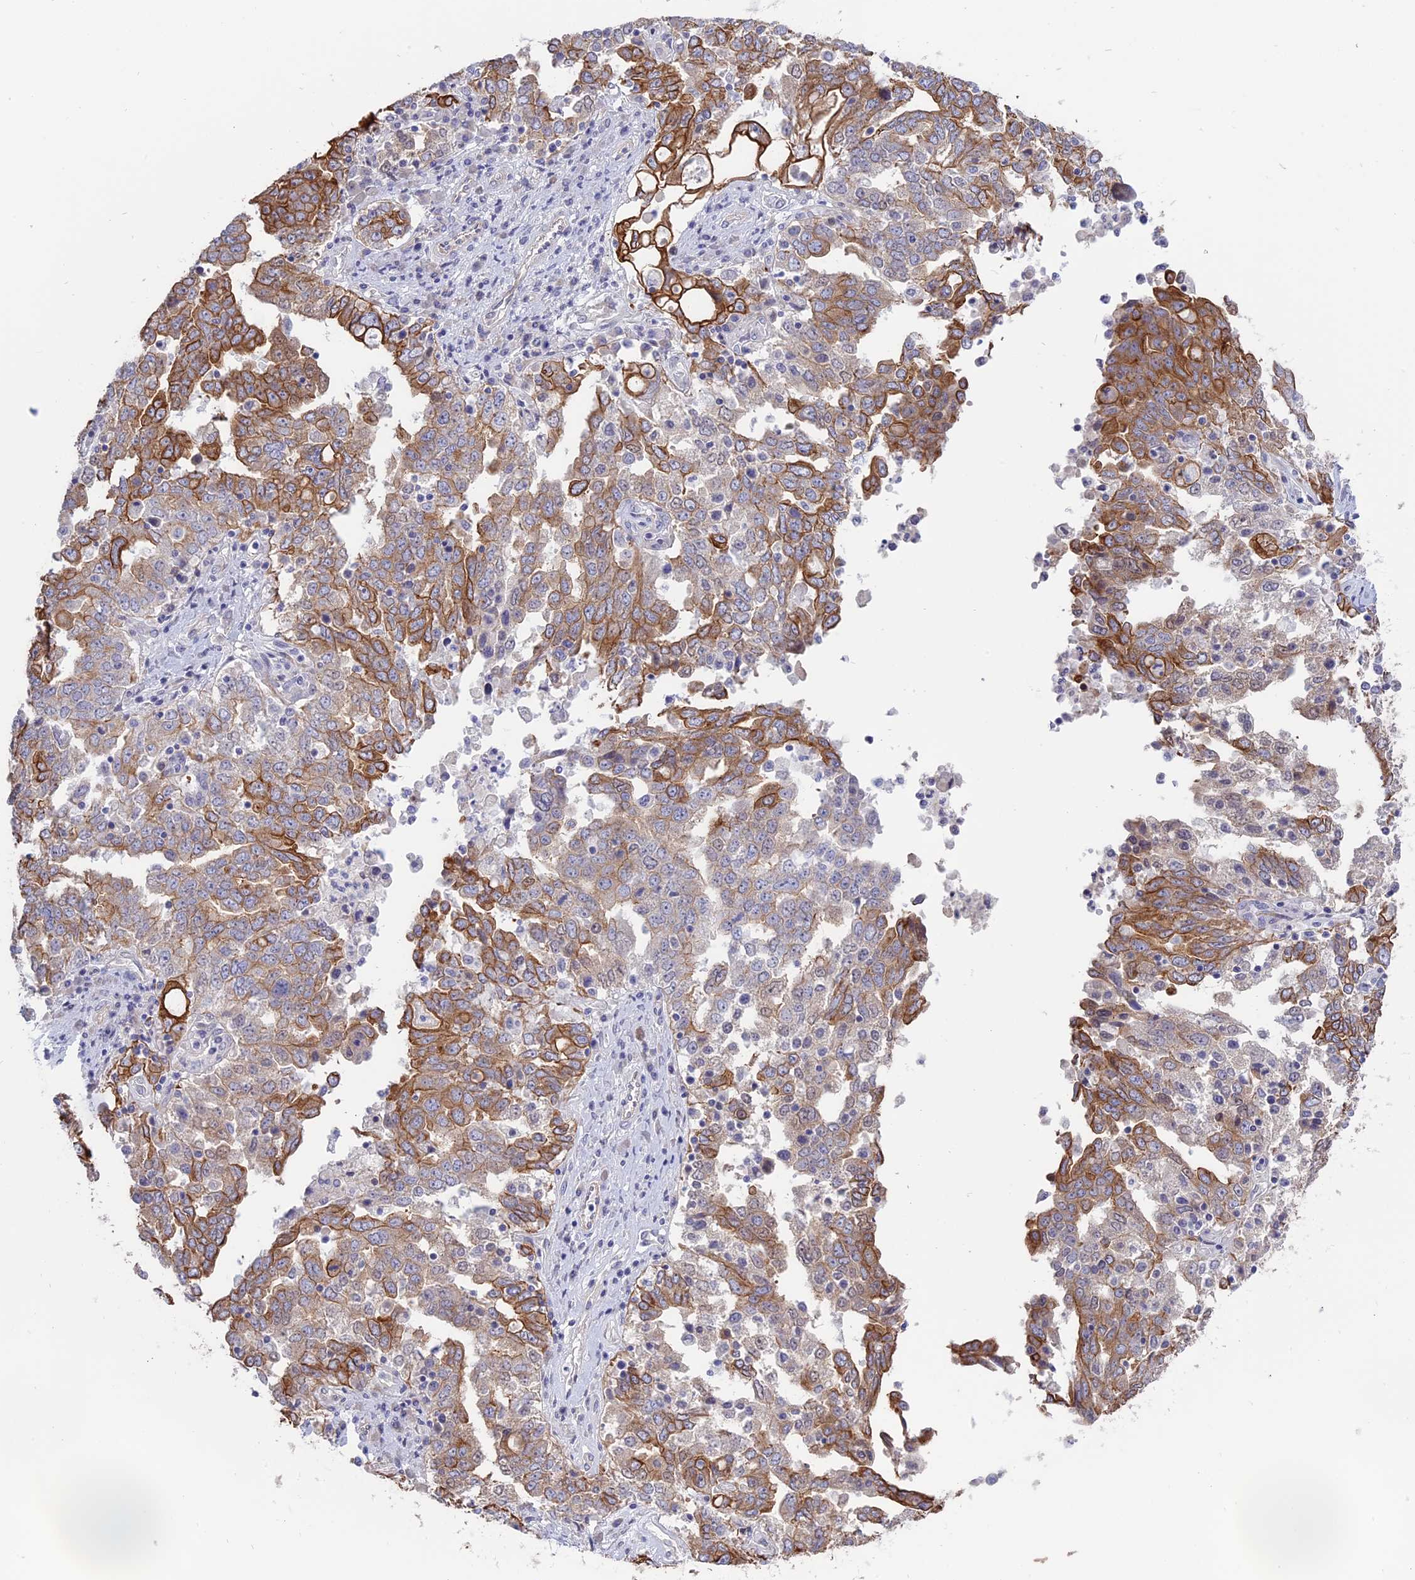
{"staining": {"intensity": "moderate", "quantity": ">75%", "location": "cytoplasmic/membranous"}, "tissue": "ovarian cancer", "cell_type": "Tumor cells", "image_type": "cancer", "snomed": [{"axis": "morphology", "description": "Carcinoma, endometroid"}, {"axis": "topography", "description": "Ovary"}], "caption": "An image showing moderate cytoplasmic/membranous expression in approximately >75% of tumor cells in endometroid carcinoma (ovarian), as visualized by brown immunohistochemical staining.", "gene": "MYO5B", "patient": {"sex": "female", "age": 62}}